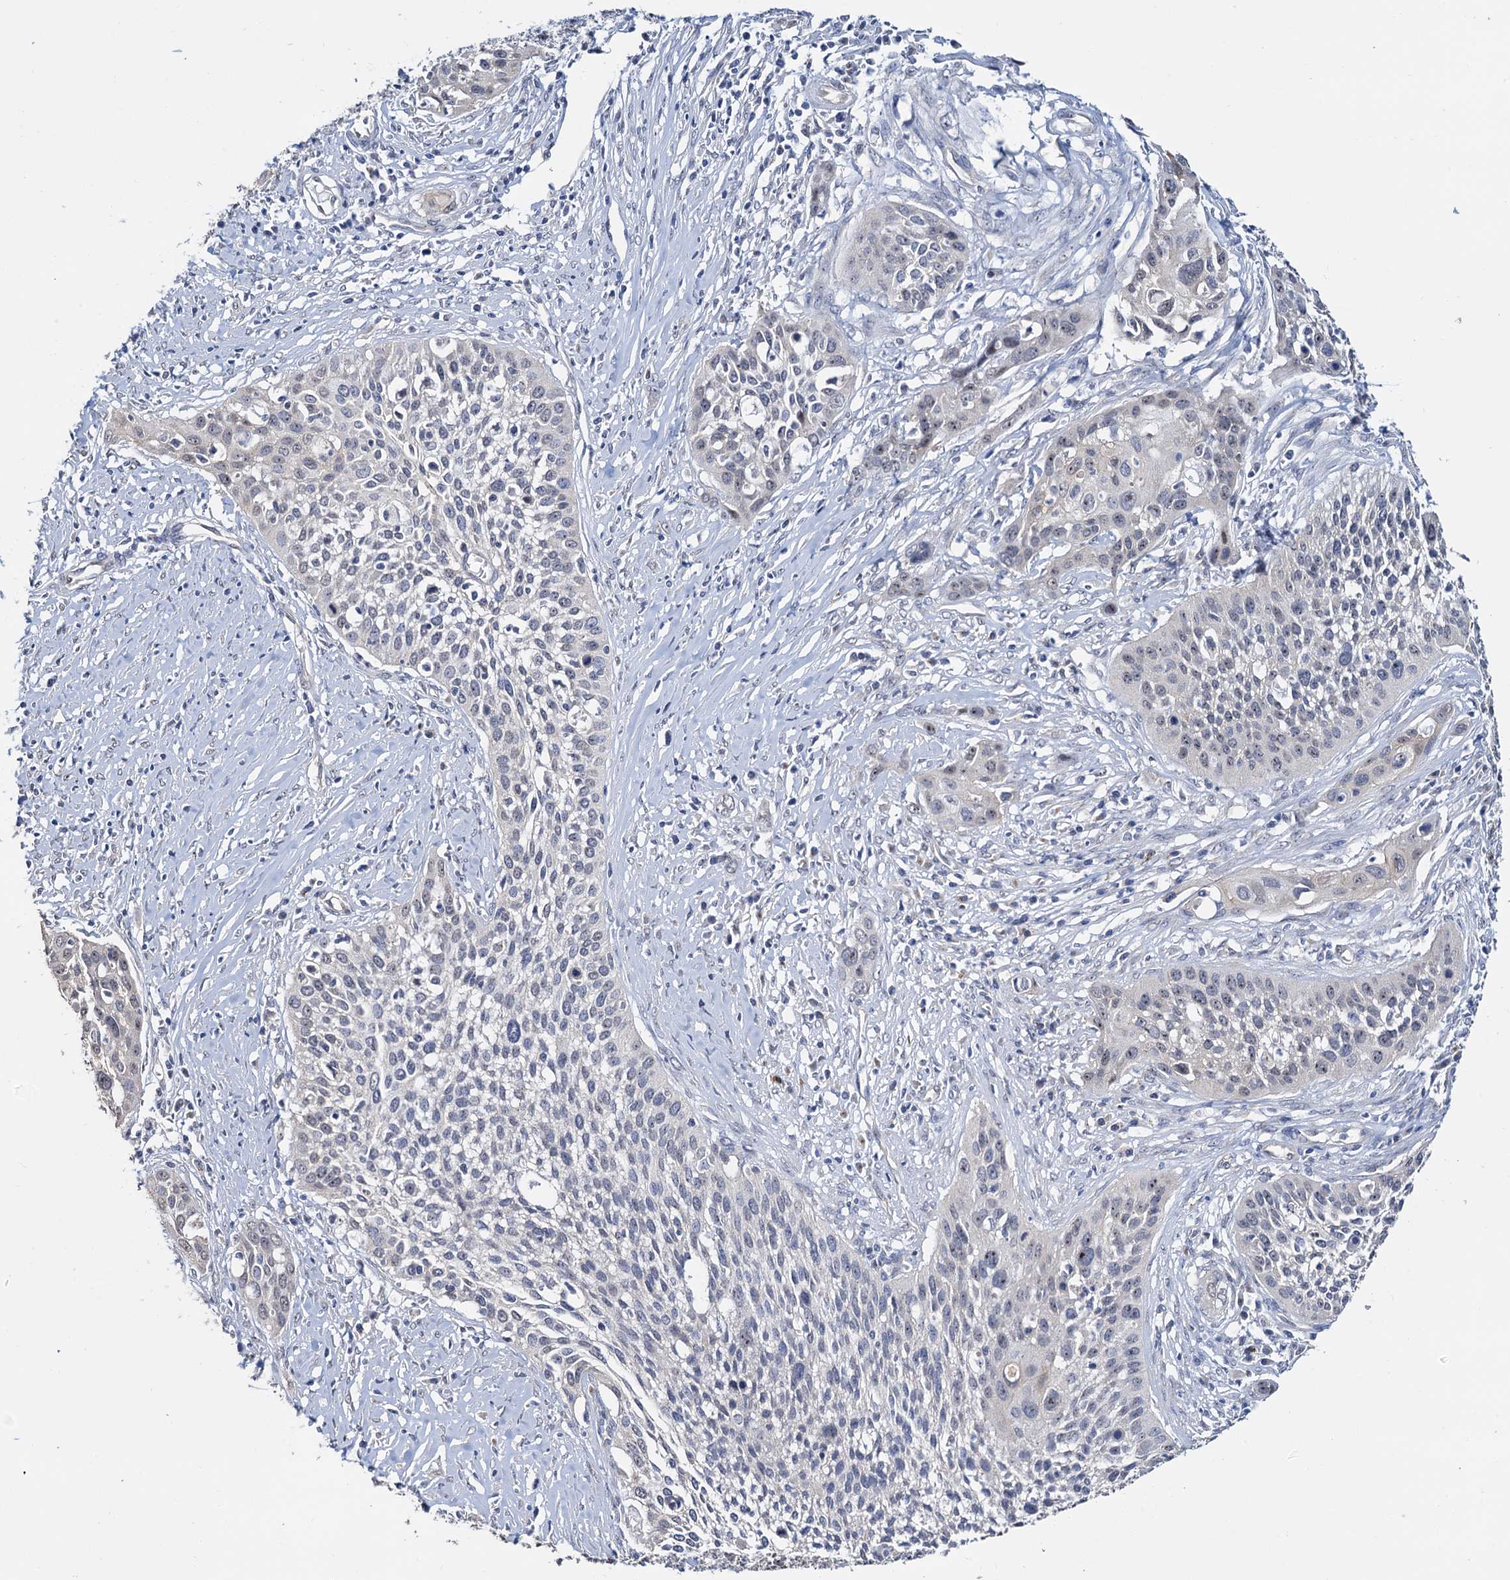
{"staining": {"intensity": "weak", "quantity": "<25%", "location": "nuclear"}, "tissue": "cervical cancer", "cell_type": "Tumor cells", "image_type": "cancer", "snomed": [{"axis": "morphology", "description": "Squamous cell carcinoma, NOS"}, {"axis": "topography", "description": "Cervix"}], "caption": "High power microscopy image of an IHC histopathology image of cervical cancer, revealing no significant staining in tumor cells.", "gene": "C2CD3", "patient": {"sex": "female", "age": 34}}